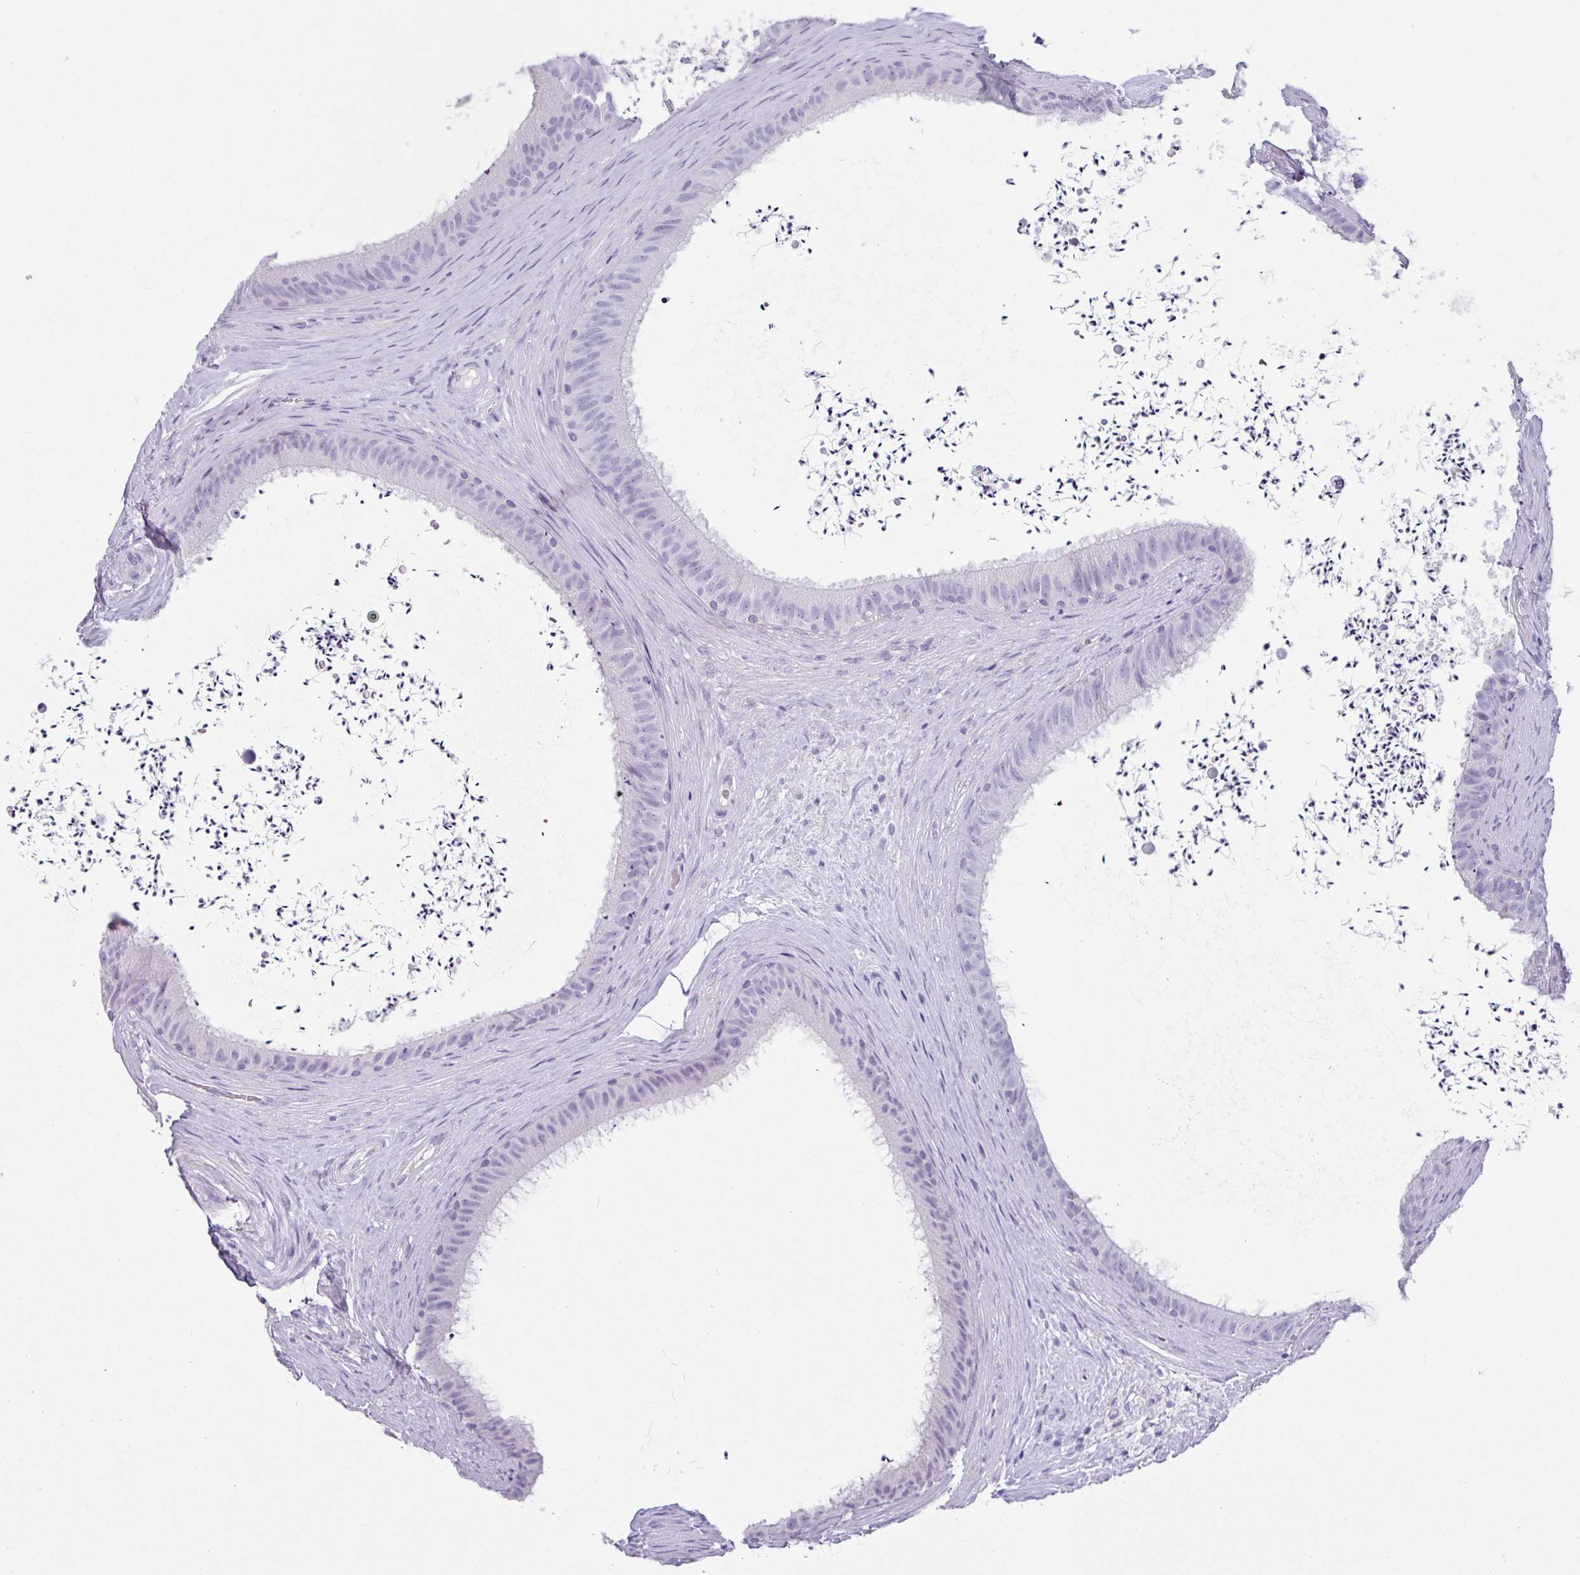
{"staining": {"intensity": "negative", "quantity": "none", "location": "none"}, "tissue": "epididymis", "cell_type": "Glandular cells", "image_type": "normal", "snomed": [{"axis": "morphology", "description": "Normal tissue, NOS"}, {"axis": "topography", "description": "Testis"}, {"axis": "topography", "description": "Epididymis"}], "caption": "Epididymis stained for a protein using immunohistochemistry demonstrates no positivity glandular cells.", "gene": "SH2D3C", "patient": {"sex": "male", "age": 41}}